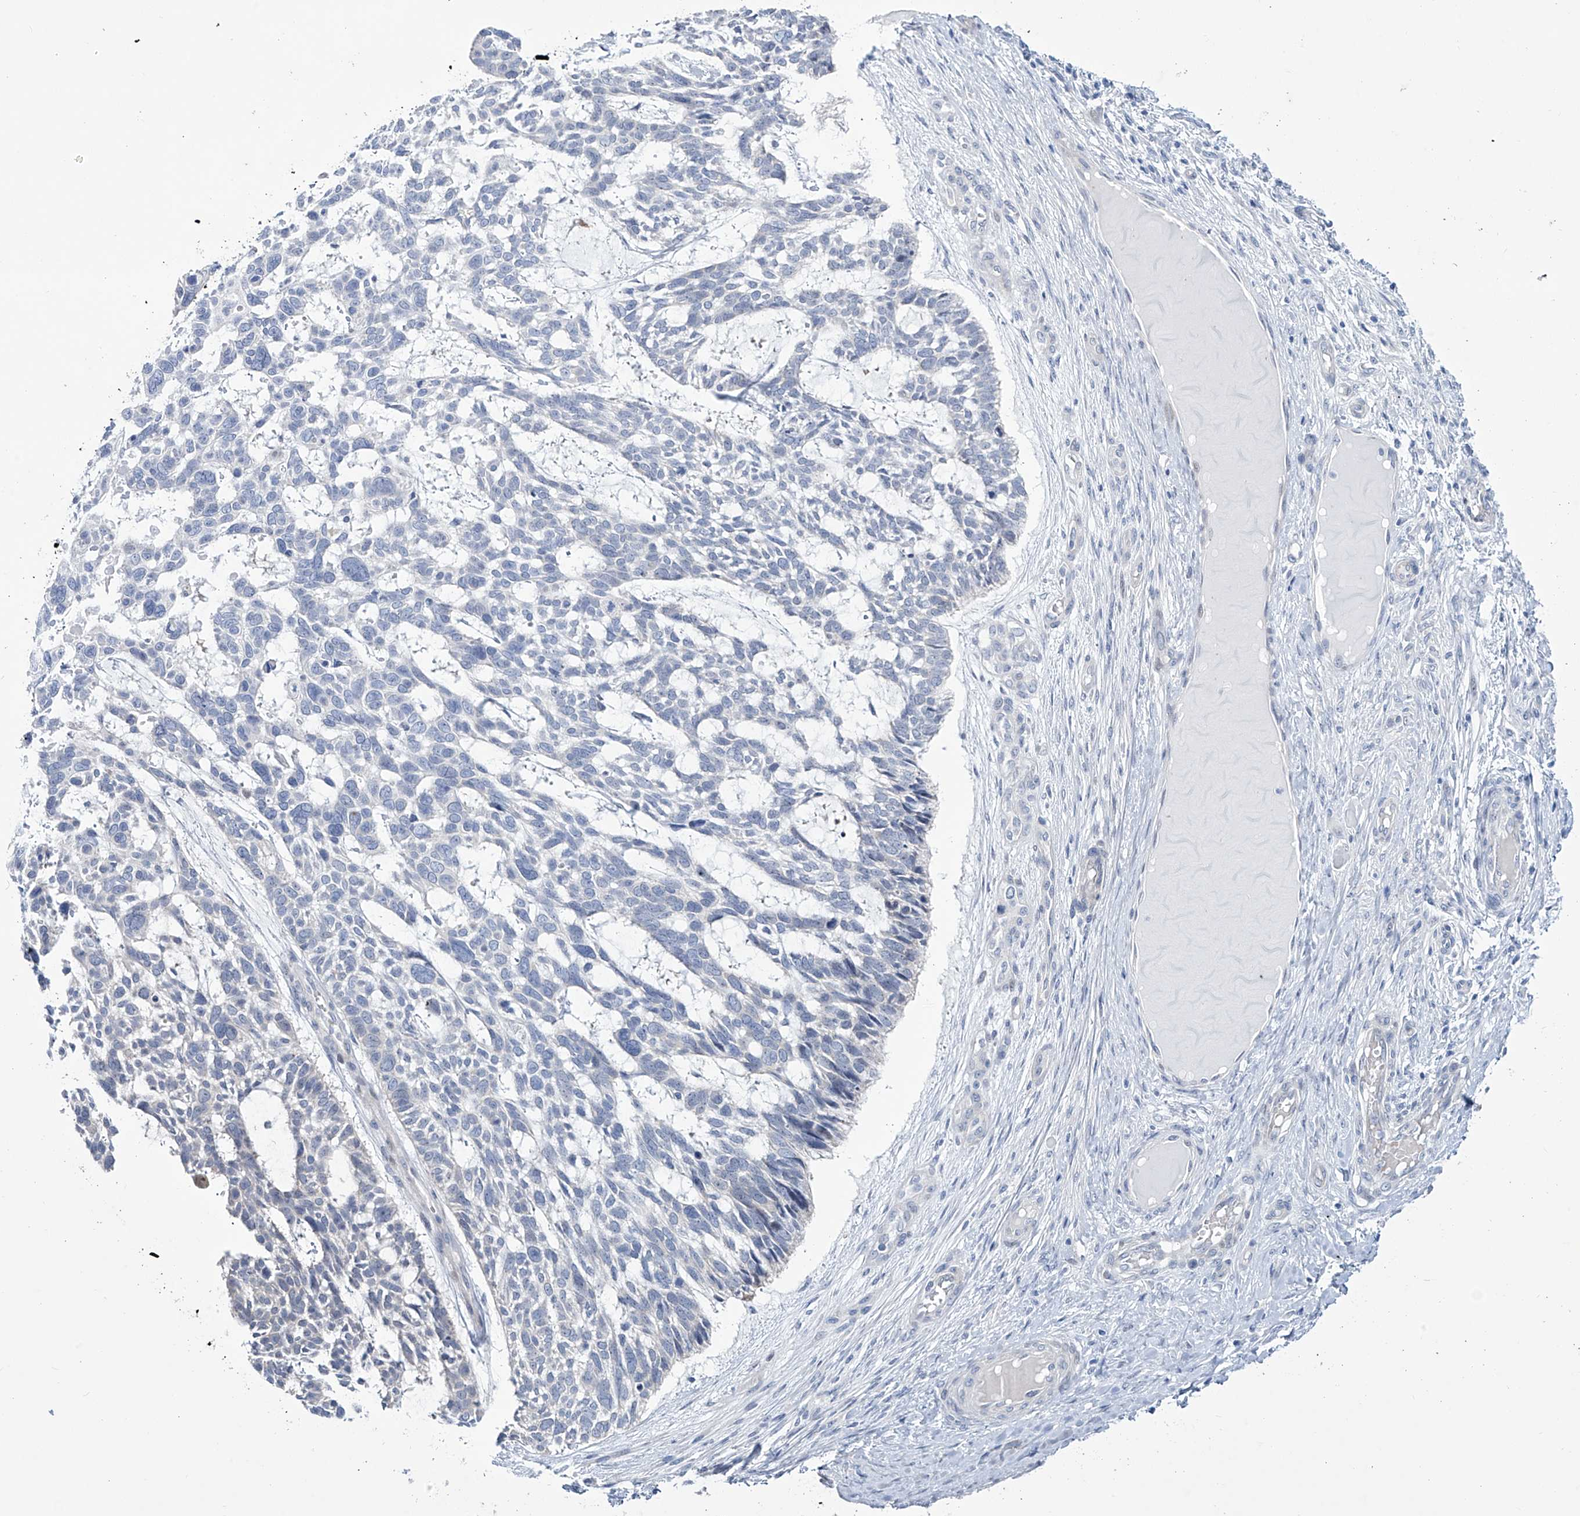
{"staining": {"intensity": "negative", "quantity": "none", "location": "none"}, "tissue": "skin cancer", "cell_type": "Tumor cells", "image_type": "cancer", "snomed": [{"axis": "morphology", "description": "Basal cell carcinoma"}, {"axis": "topography", "description": "Skin"}], "caption": "This is a photomicrograph of immunohistochemistry (IHC) staining of basal cell carcinoma (skin), which shows no positivity in tumor cells.", "gene": "TRIM60", "patient": {"sex": "male", "age": 88}}